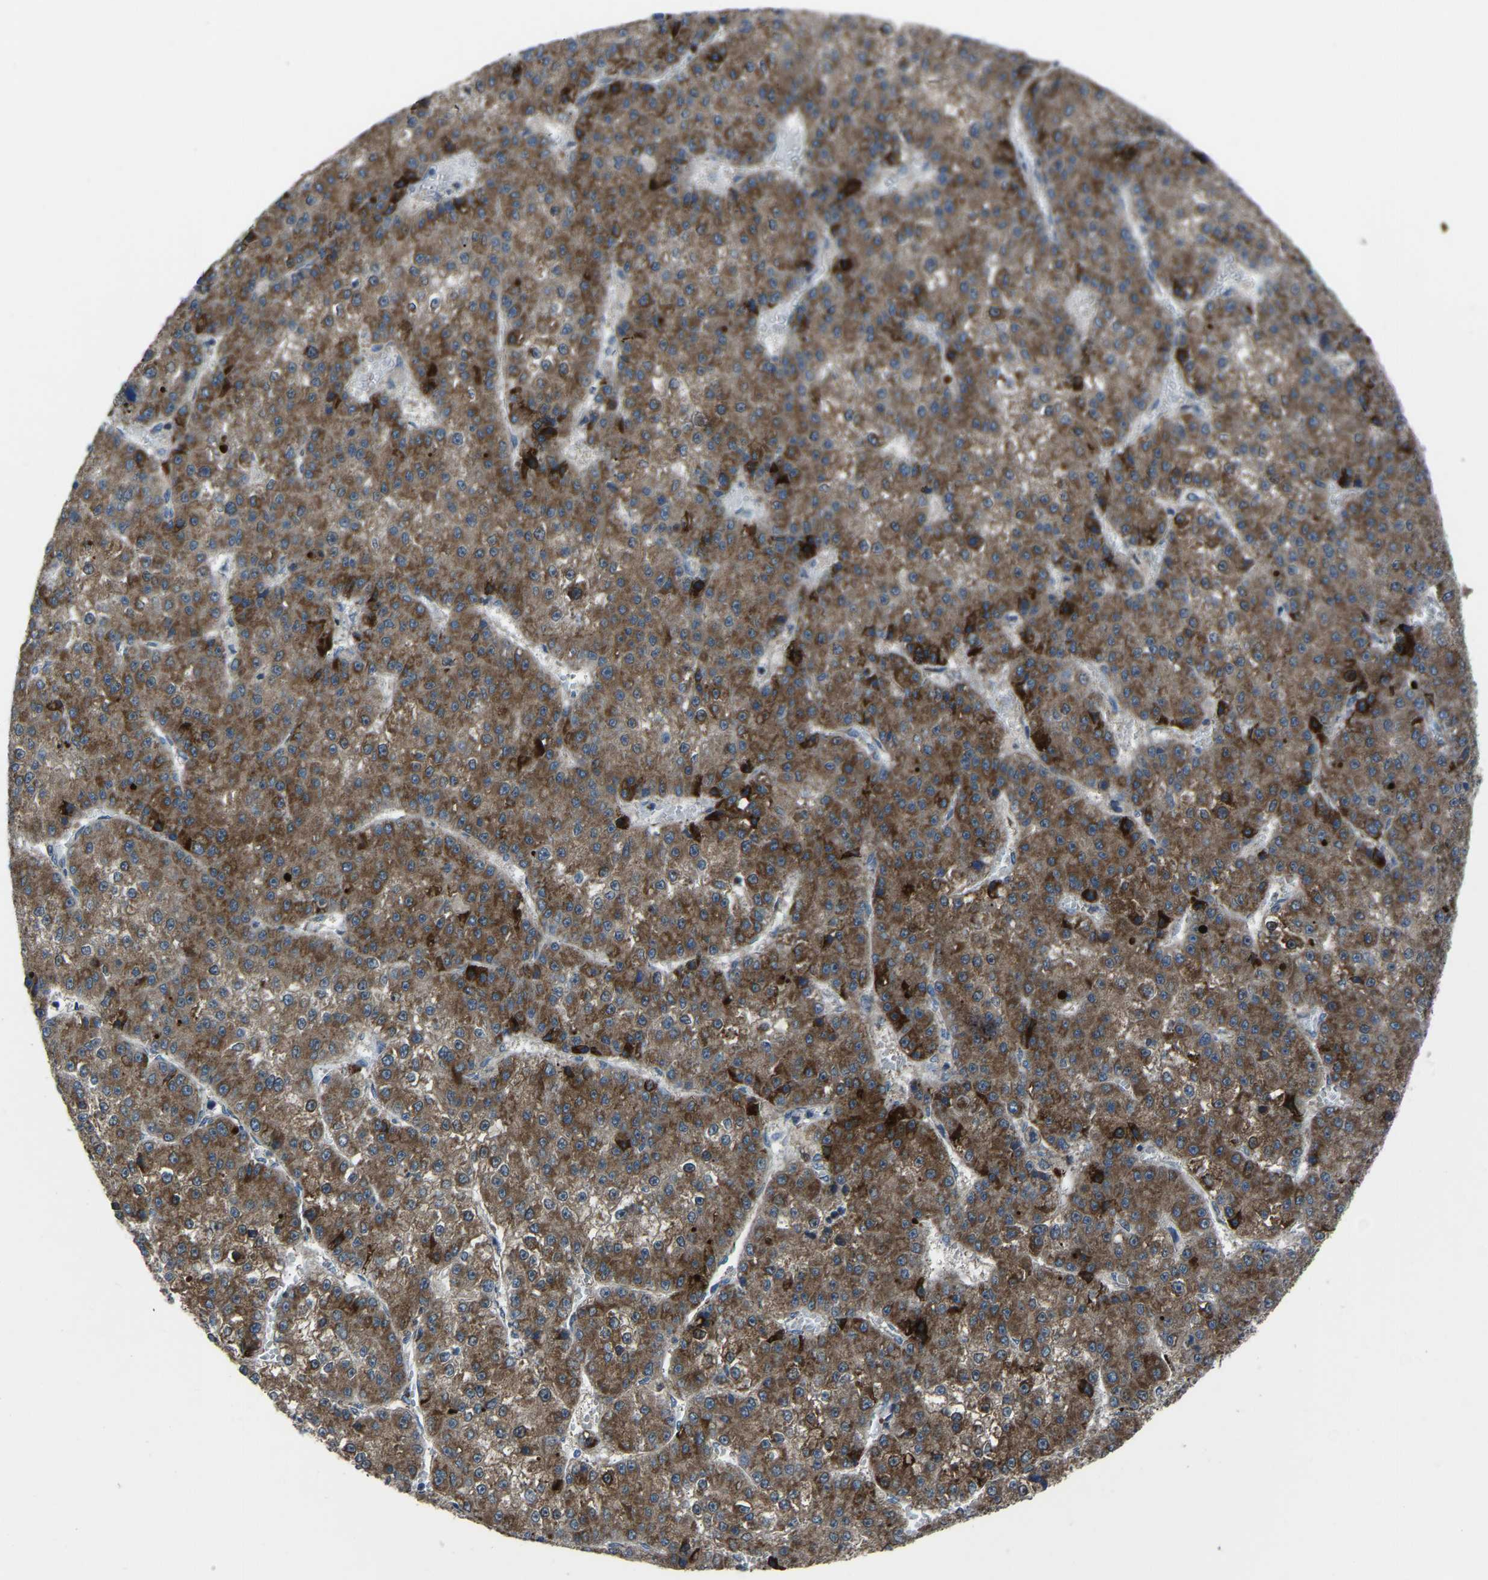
{"staining": {"intensity": "moderate", "quantity": ">75%", "location": "cytoplasmic/membranous"}, "tissue": "liver cancer", "cell_type": "Tumor cells", "image_type": "cancer", "snomed": [{"axis": "morphology", "description": "Carcinoma, Hepatocellular, NOS"}, {"axis": "topography", "description": "Liver"}], "caption": "Protein analysis of liver hepatocellular carcinoma tissue reveals moderate cytoplasmic/membranous expression in about >75% of tumor cells.", "gene": "AKR1A1", "patient": {"sex": "female", "age": 73}}